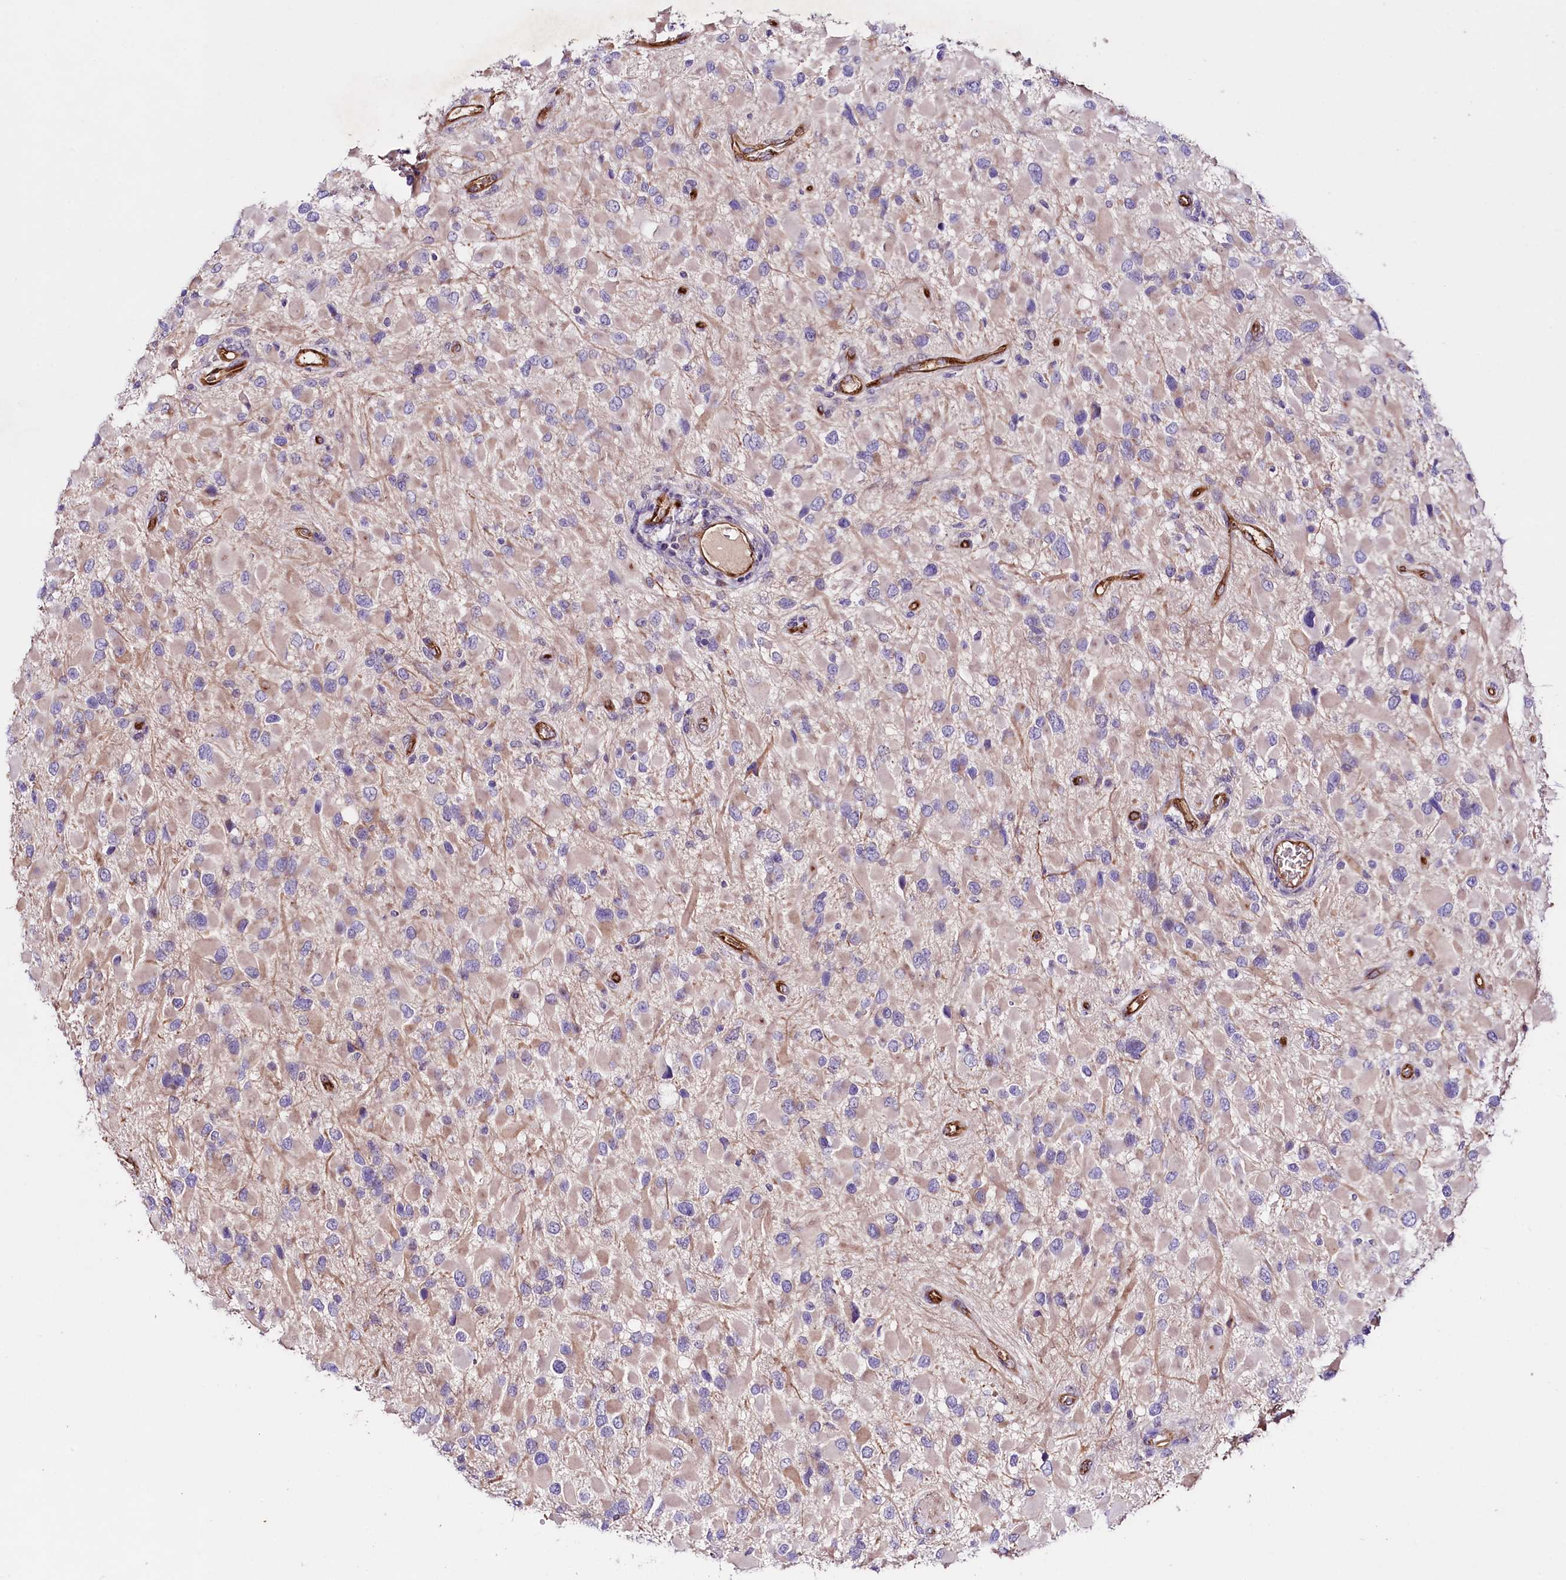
{"staining": {"intensity": "weak", "quantity": "25%-75%", "location": "cytoplasmic/membranous"}, "tissue": "glioma", "cell_type": "Tumor cells", "image_type": "cancer", "snomed": [{"axis": "morphology", "description": "Glioma, malignant, High grade"}, {"axis": "topography", "description": "Brain"}], "caption": "Immunohistochemical staining of human glioma exhibits low levels of weak cytoplasmic/membranous protein staining in about 25%-75% of tumor cells.", "gene": "SLC7A1", "patient": {"sex": "male", "age": 53}}